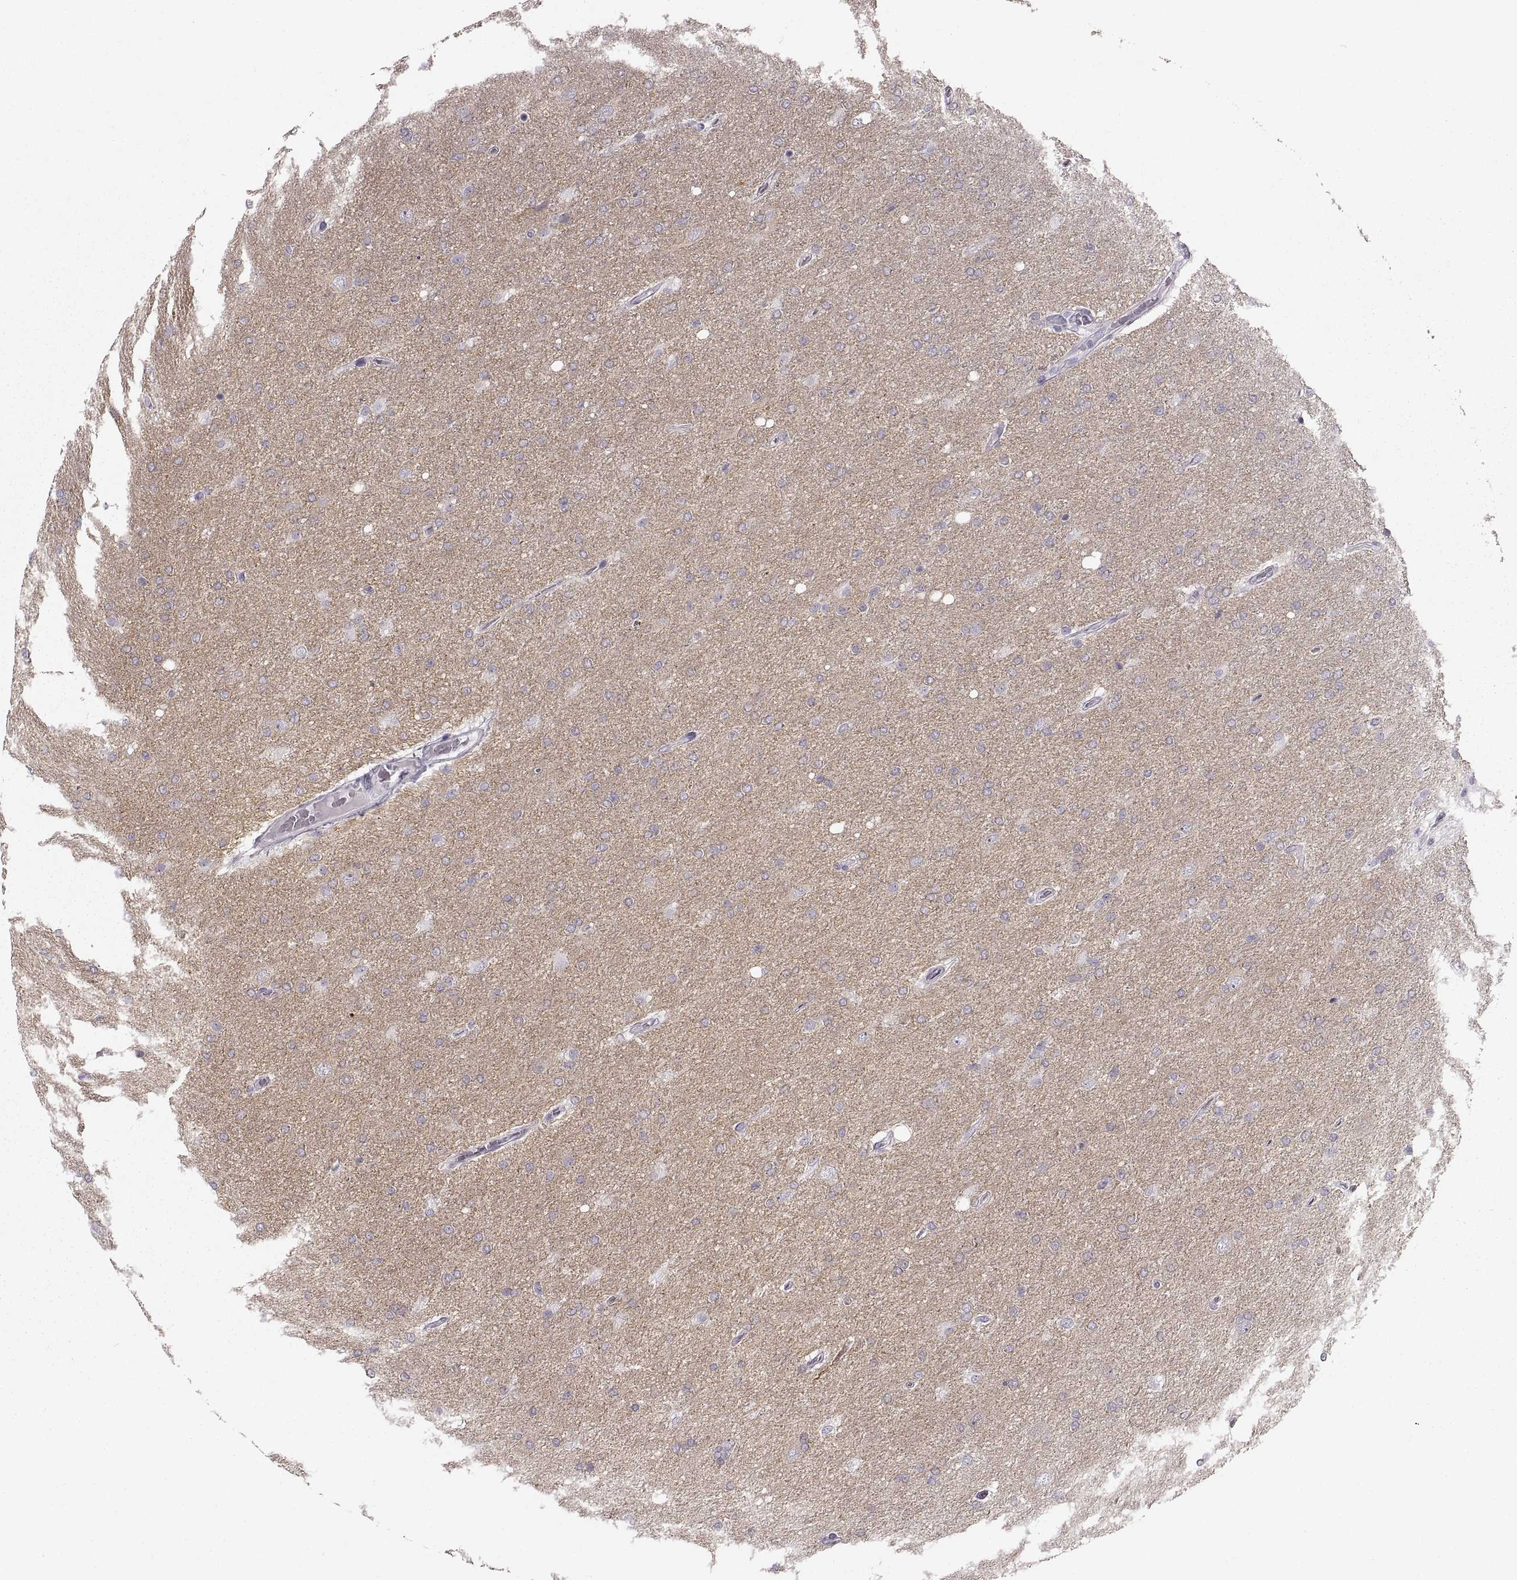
{"staining": {"intensity": "negative", "quantity": "none", "location": "none"}, "tissue": "glioma", "cell_type": "Tumor cells", "image_type": "cancer", "snomed": [{"axis": "morphology", "description": "Glioma, malignant, High grade"}, {"axis": "topography", "description": "Cerebral cortex"}], "caption": "Tumor cells are negative for protein expression in human glioma. (DAB immunohistochemistry, high magnification).", "gene": "CNTN1", "patient": {"sex": "male", "age": 70}}